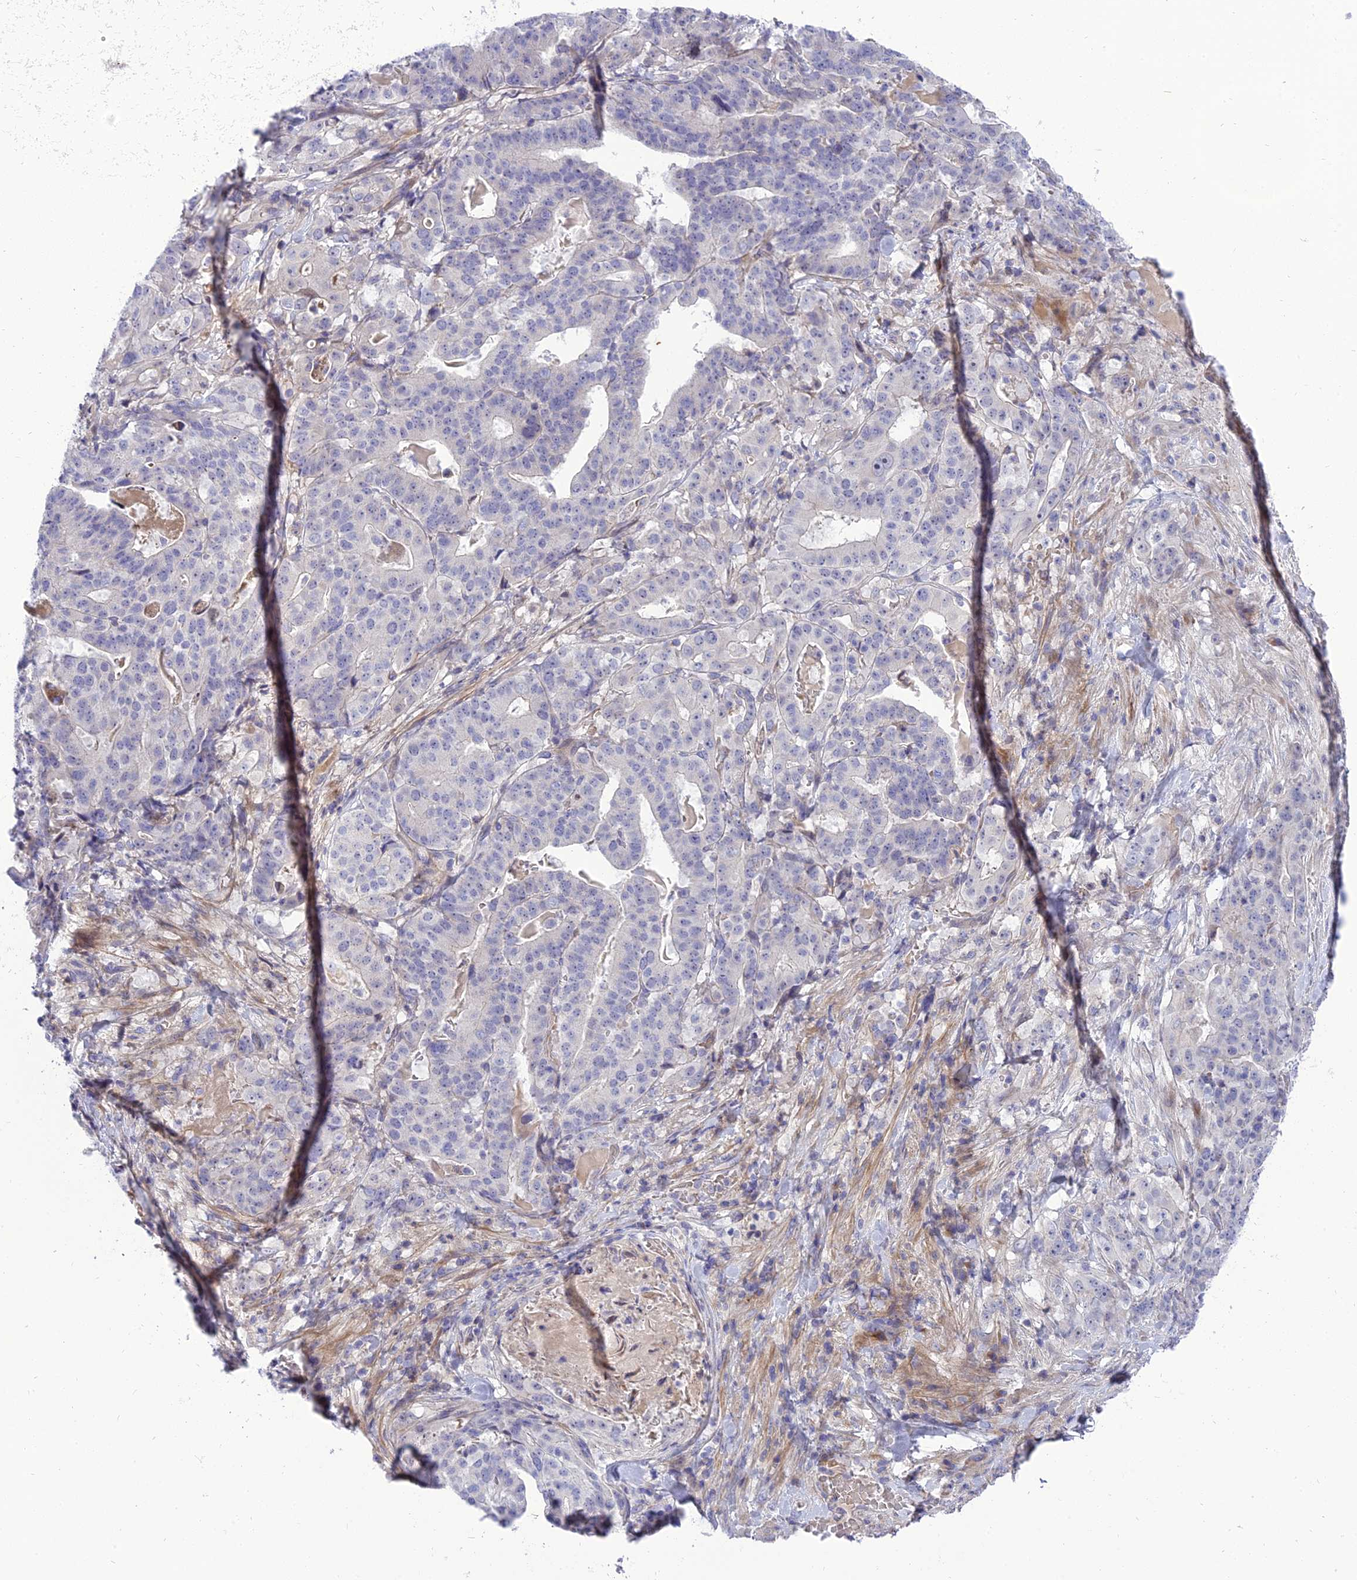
{"staining": {"intensity": "negative", "quantity": "none", "location": "none"}, "tissue": "stomach cancer", "cell_type": "Tumor cells", "image_type": "cancer", "snomed": [{"axis": "morphology", "description": "Adenocarcinoma, NOS"}, {"axis": "topography", "description": "Stomach"}], "caption": "Stomach cancer (adenocarcinoma) was stained to show a protein in brown. There is no significant expression in tumor cells.", "gene": "MBD3L1", "patient": {"sex": "male", "age": 48}}